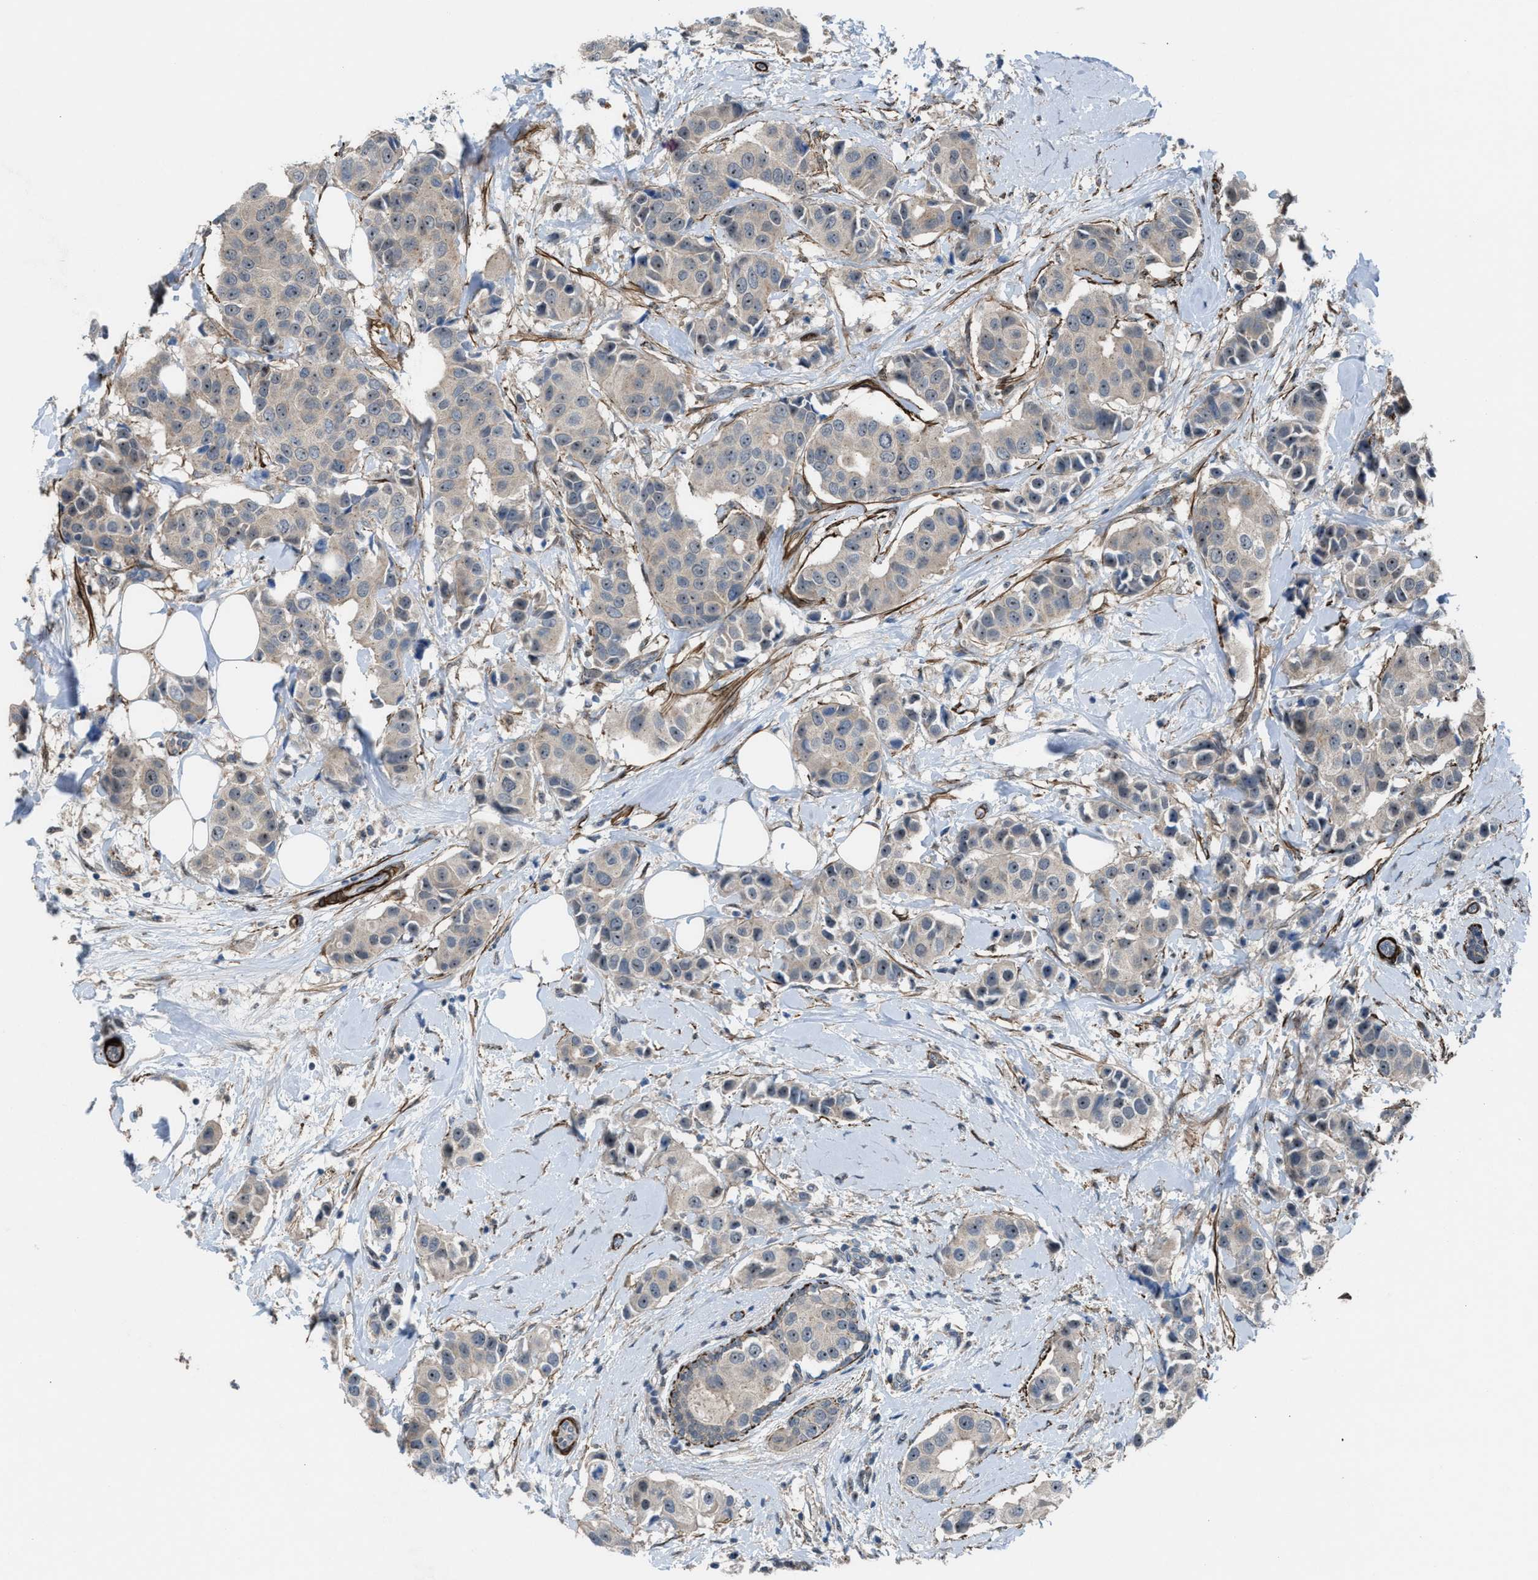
{"staining": {"intensity": "weak", "quantity": ">75%", "location": "nuclear"}, "tissue": "breast cancer", "cell_type": "Tumor cells", "image_type": "cancer", "snomed": [{"axis": "morphology", "description": "Normal tissue, NOS"}, {"axis": "morphology", "description": "Duct carcinoma"}, {"axis": "topography", "description": "Breast"}], "caption": "Breast cancer (infiltrating ductal carcinoma) stained with DAB (3,3'-diaminobenzidine) immunohistochemistry (IHC) displays low levels of weak nuclear expression in approximately >75% of tumor cells. The staining was performed using DAB, with brown indicating positive protein expression. Nuclei are stained blue with hematoxylin.", "gene": "NQO2", "patient": {"sex": "female", "age": 39}}